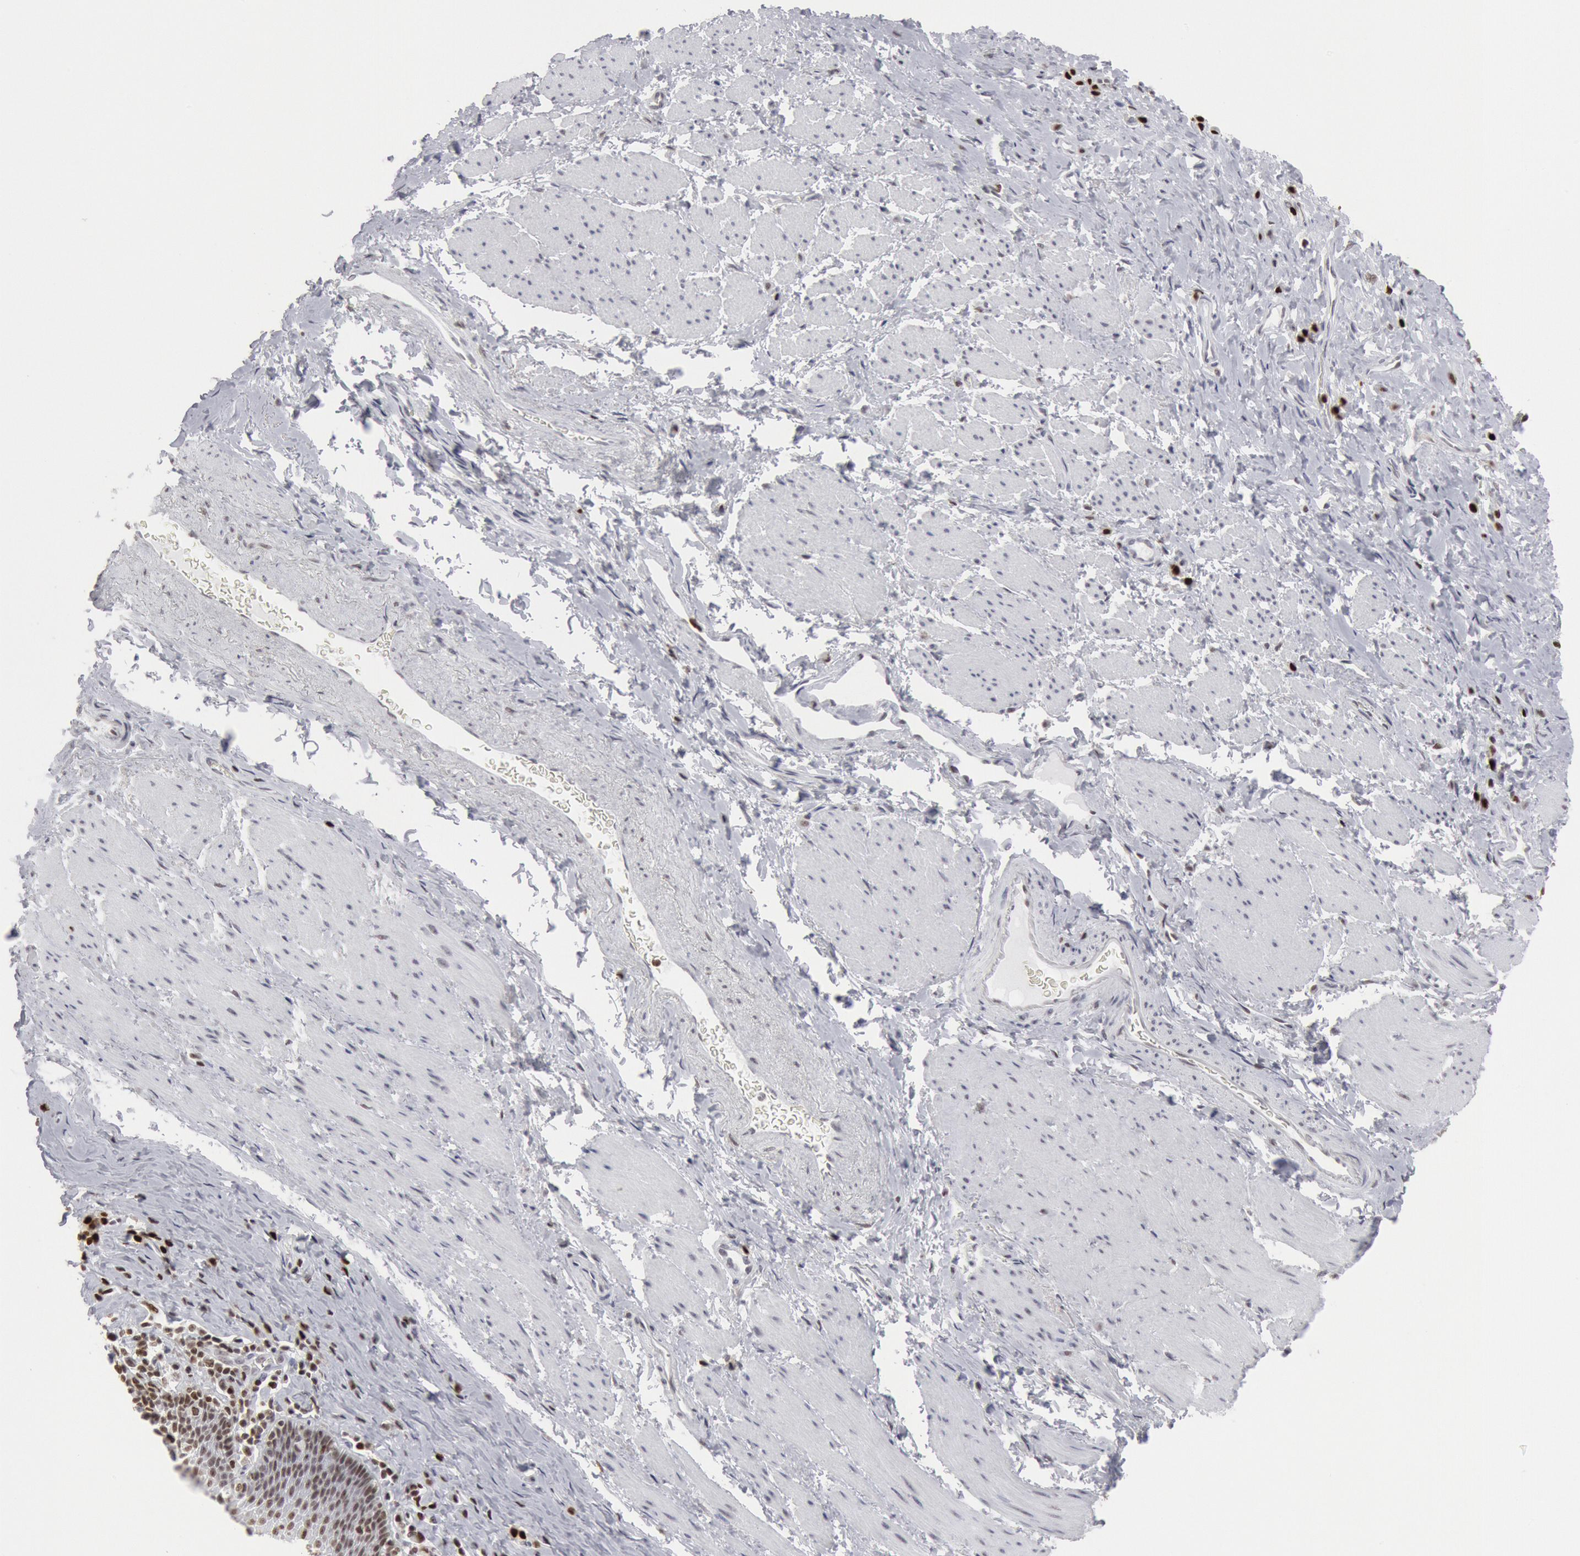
{"staining": {"intensity": "moderate", "quantity": ">75%", "location": "nuclear"}, "tissue": "esophagus", "cell_type": "Squamous epithelial cells", "image_type": "normal", "snomed": [{"axis": "morphology", "description": "Normal tissue, NOS"}, {"axis": "topography", "description": "Esophagus"}], "caption": "Squamous epithelial cells demonstrate medium levels of moderate nuclear expression in about >75% of cells in benign human esophagus. The staining is performed using DAB (3,3'-diaminobenzidine) brown chromogen to label protein expression. The nuclei are counter-stained blue using hematoxylin.", "gene": "SUB1", "patient": {"sex": "female", "age": 61}}